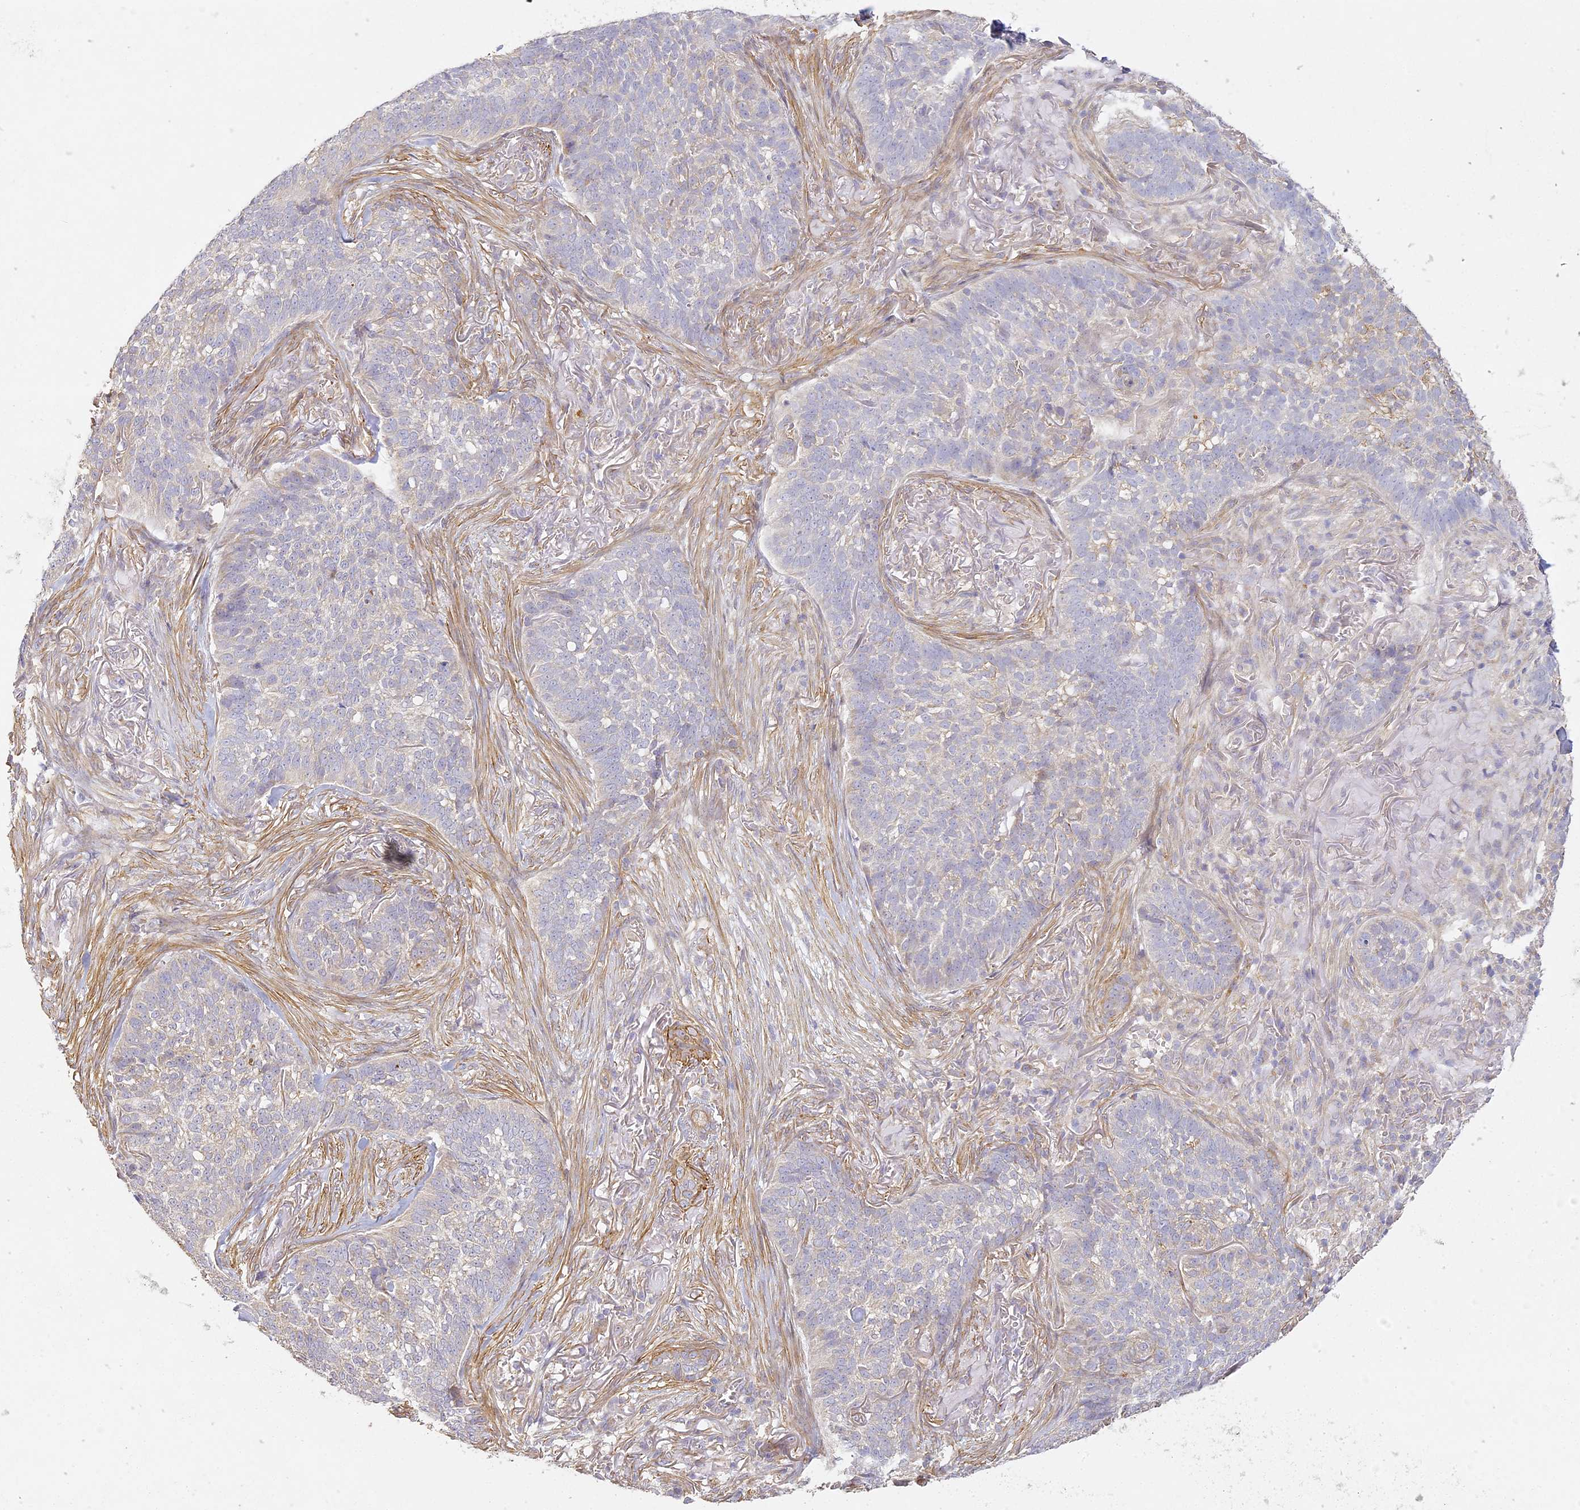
{"staining": {"intensity": "negative", "quantity": "none", "location": "none"}, "tissue": "skin cancer", "cell_type": "Tumor cells", "image_type": "cancer", "snomed": [{"axis": "morphology", "description": "Basal cell carcinoma"}, {"axis": "topography", "description": "Skin"}], "caption": "This is a histopathology image of immunohistochemistry staining of basal cell carcinoma (skin), which shows no staining in tumor cells.", "gene": "MED28", "patient": {"sex": "male", "age": 85}}